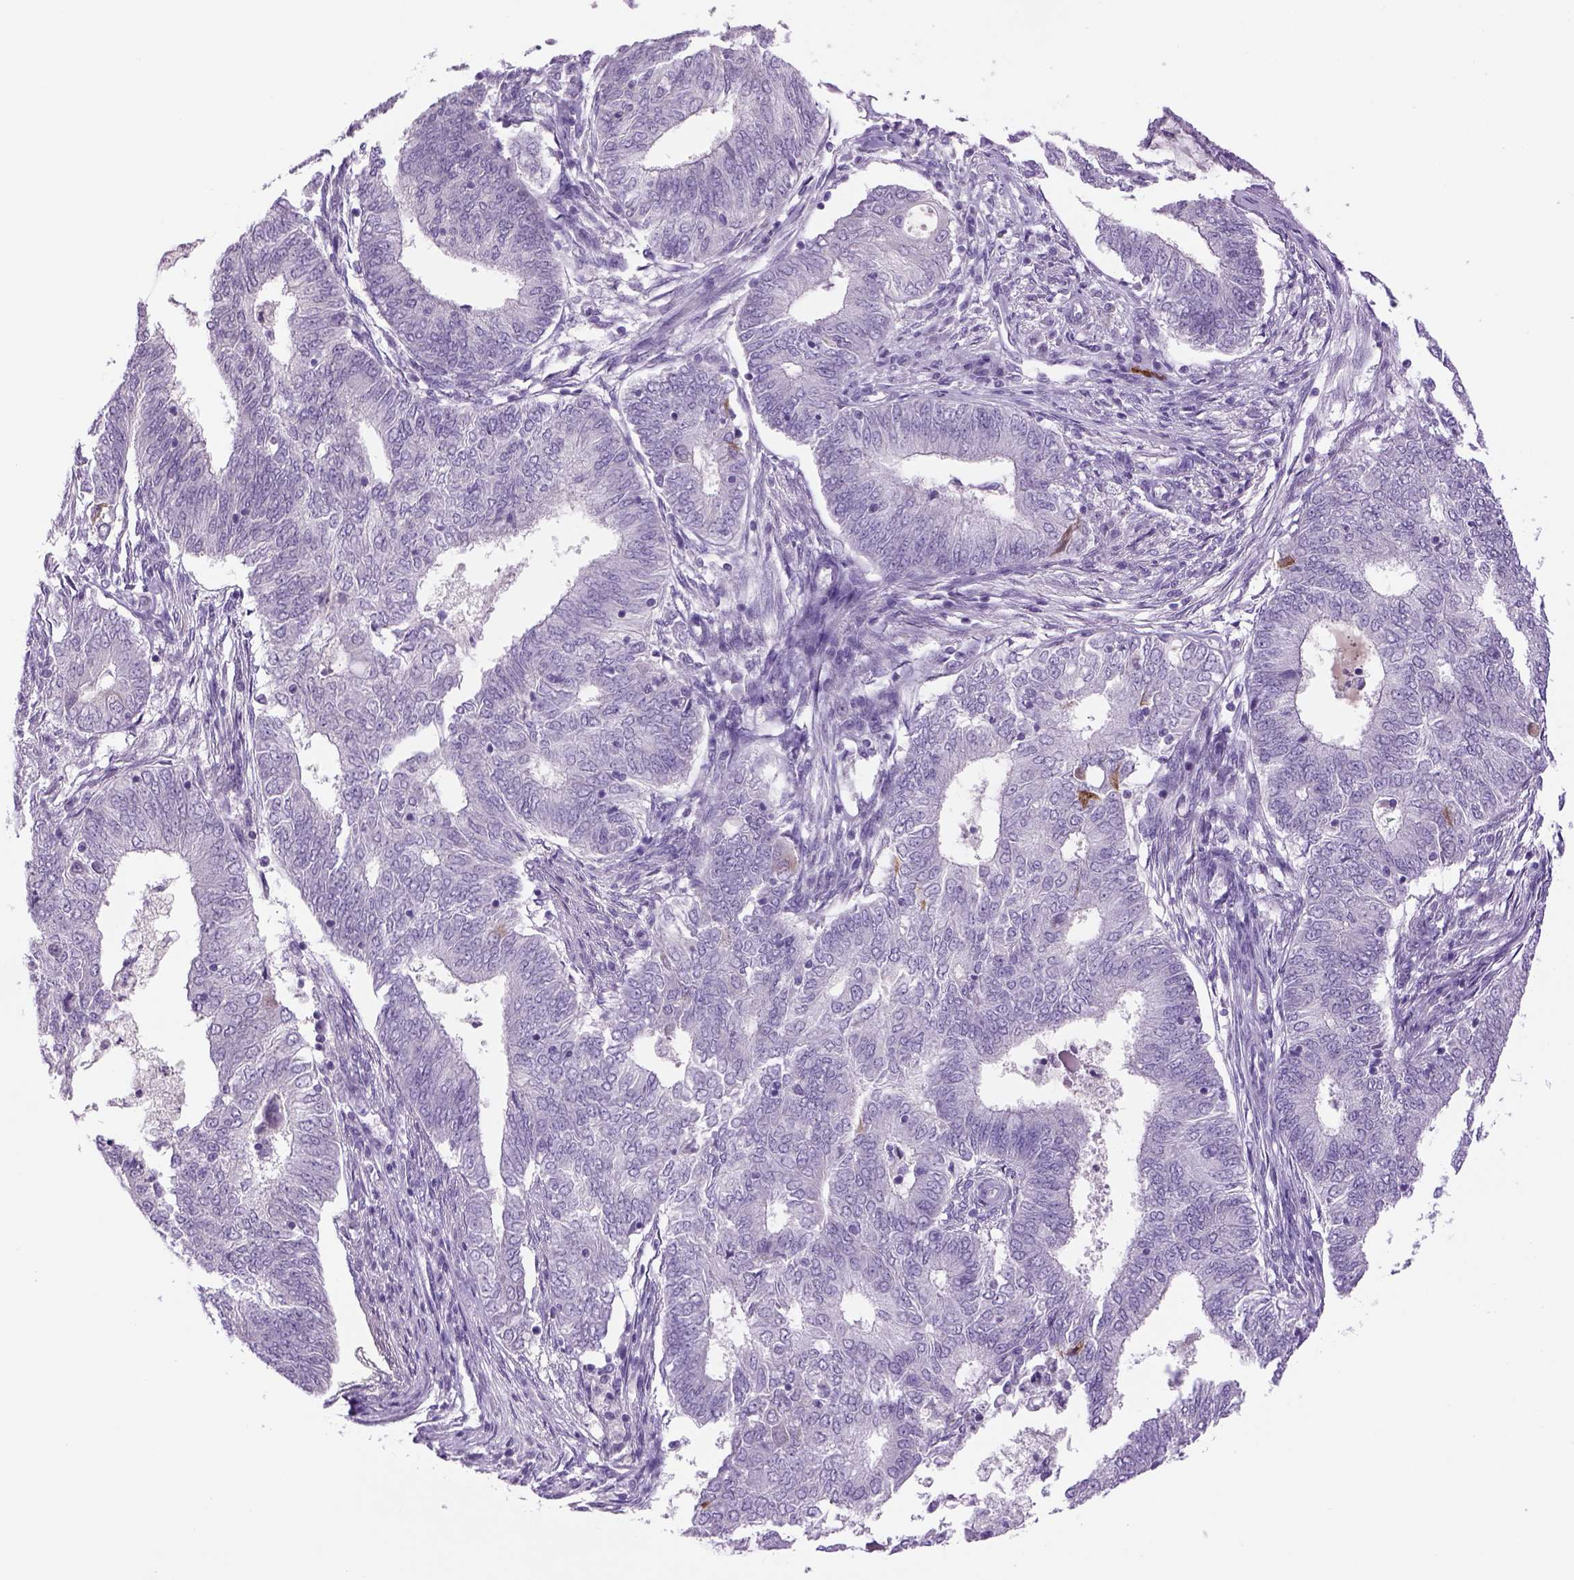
{"staining": {"intensity": "negative", "quantity": "none", "location": "none"}, "tissue": "endometrial cancer", "cell_type": "Tumor cells", "image_type": "cancer", "snomed": [{"axis": "morphology", "description": "Adenocarcinoma, NOS"}, {"axis": "topography", "description": "Endometrium"}], "caption": "Immunohistochemistry (IHC) micrograph of human adenocarcinoma (endometrial) stained for a protein (brown), which displays no expression in tumor cells.", "gene": "DBH", "patient": {"sex": "female", "age": 62}}